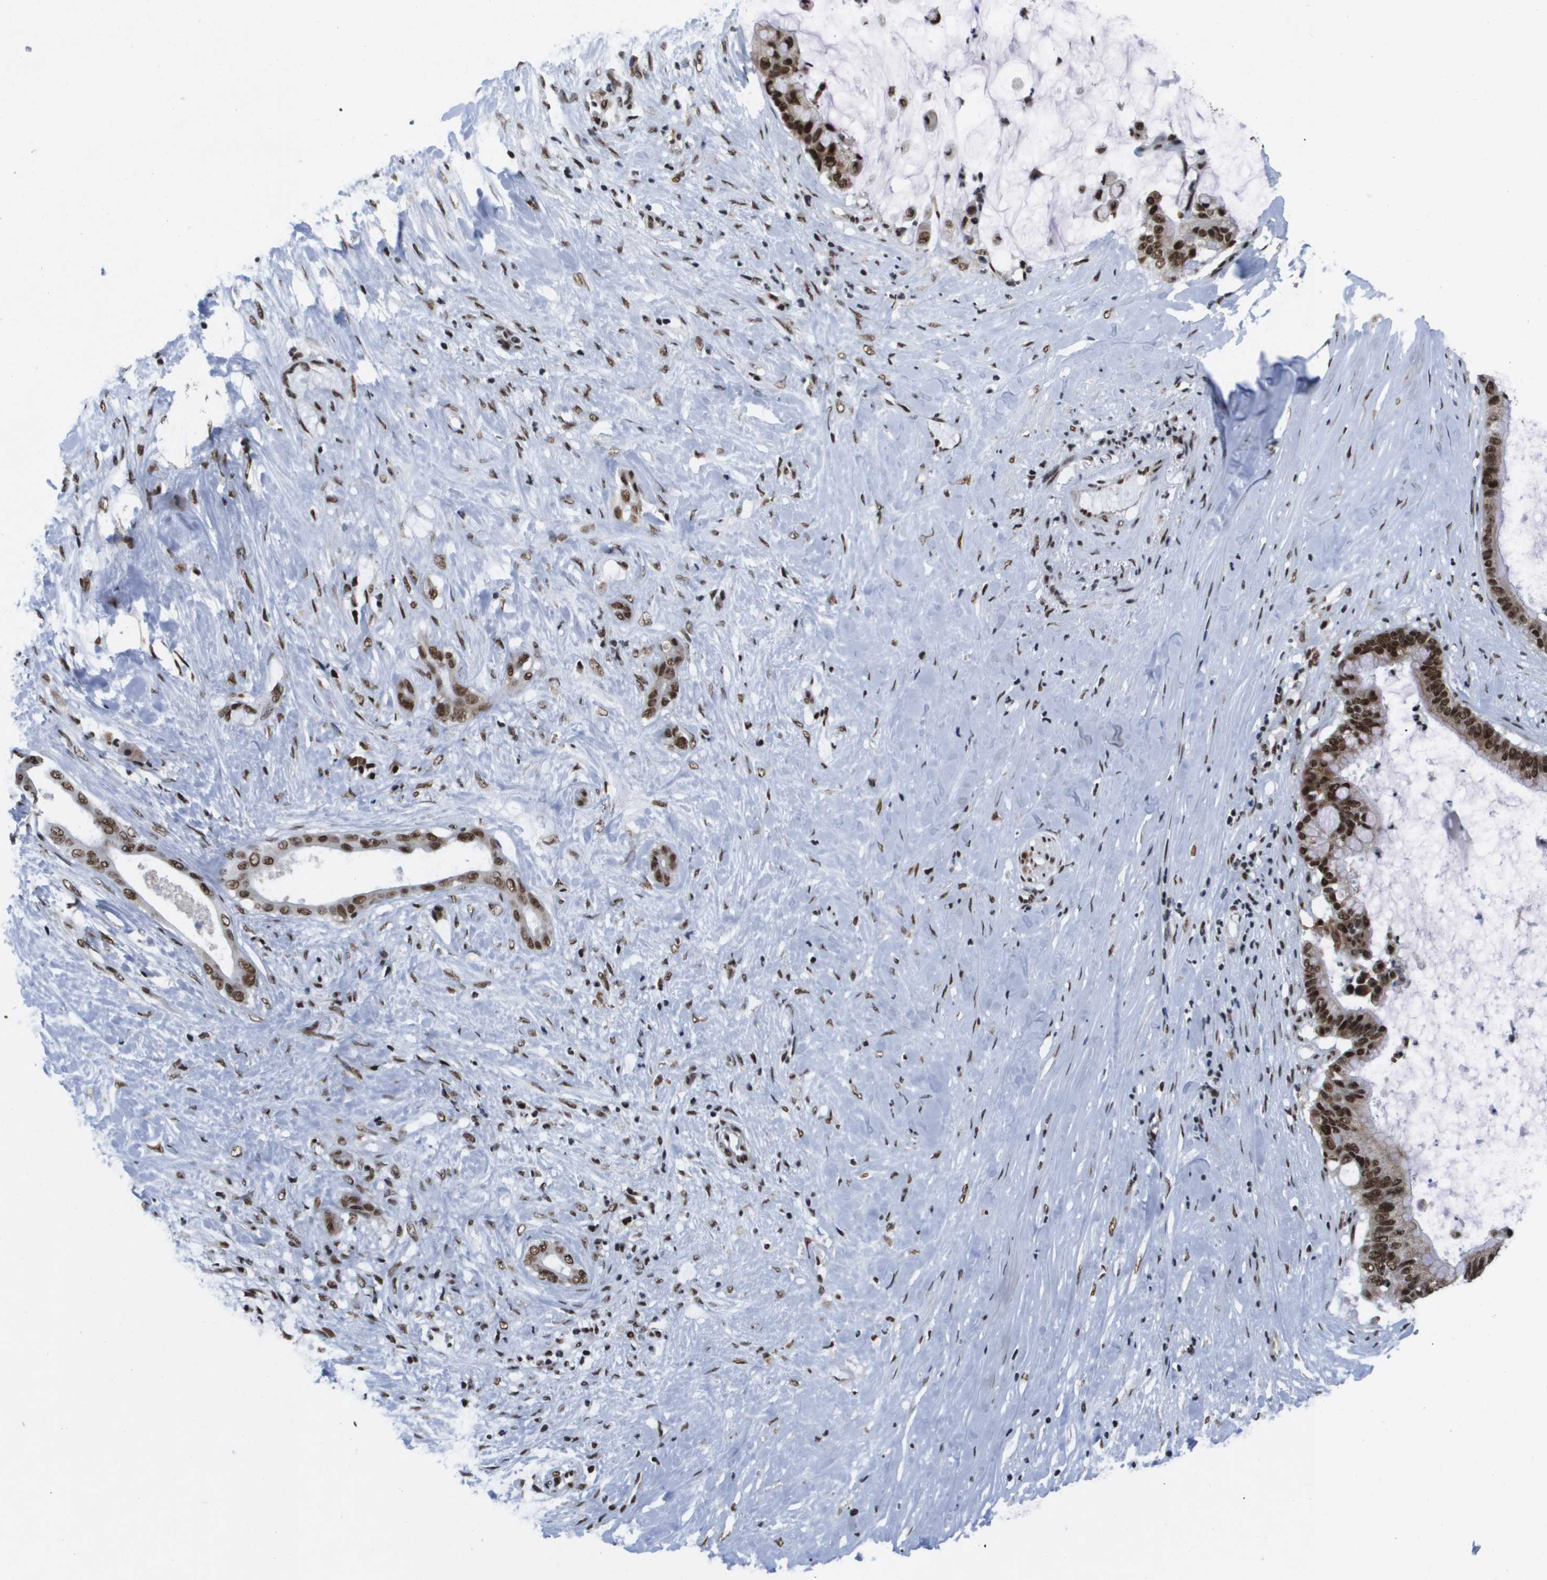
{"staining": {"intensity": "strong", "quantity": ">75%", "location": "nuclear"}, "tissue": "pancreatic cancer", "cell_type": "Tumor cells", "image_type": "cancer", "snomed": [{"axis": "morphology", "description": "Adenocarcinoma, NOS"}, {"axis": "topography", "description": "Pancreas"}], "caption": "Pancreatic cancer stained for a protein displays strong nuclear positivity in tumor cells.", "gene": "NSRP1", "patient": {"sex": "male", "age": 41}}